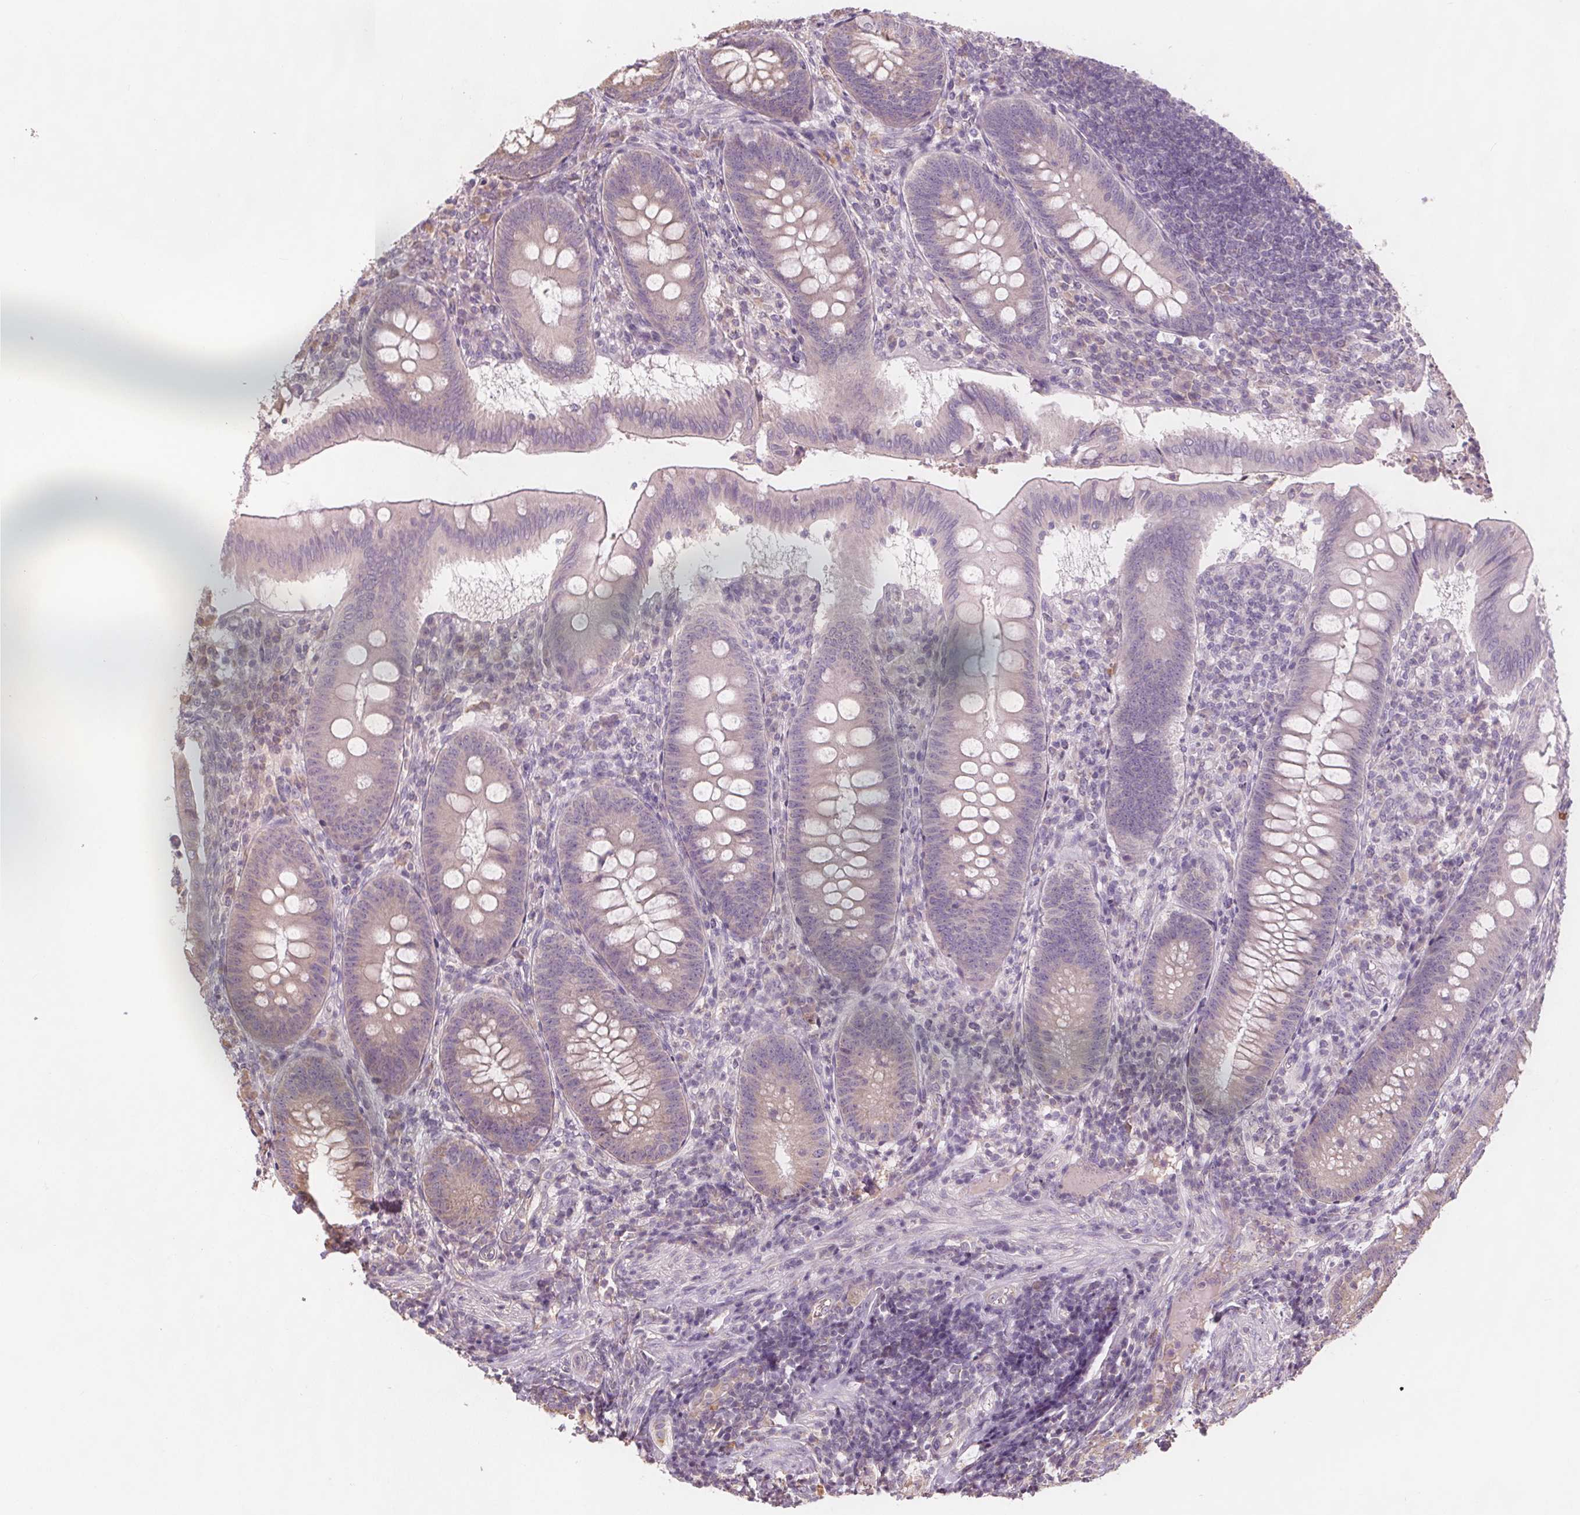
{"staining": {"intensity": "weak", "quantity": "<25%", "location": "cytoplasmic/membranous"}, "tissue": "appendix", "cell_type": "Glandular cells", "image_type": "normal", "snomed": [{"axis": "morphology", "description": "Normal tissue, NOS"}, {"axis": "morphology", "description": "Inflammation, NOS"}, {"axis": "topography", "description": "Appendix"}], "caption": "There is no significant staining in glandular cells of appendix. The staining is performed using DAB brown chromogen with nuclei counter-stained in using hematoxylin.", "gene": "TMEM80", "patient": {"sex": "male", "age": 16}}